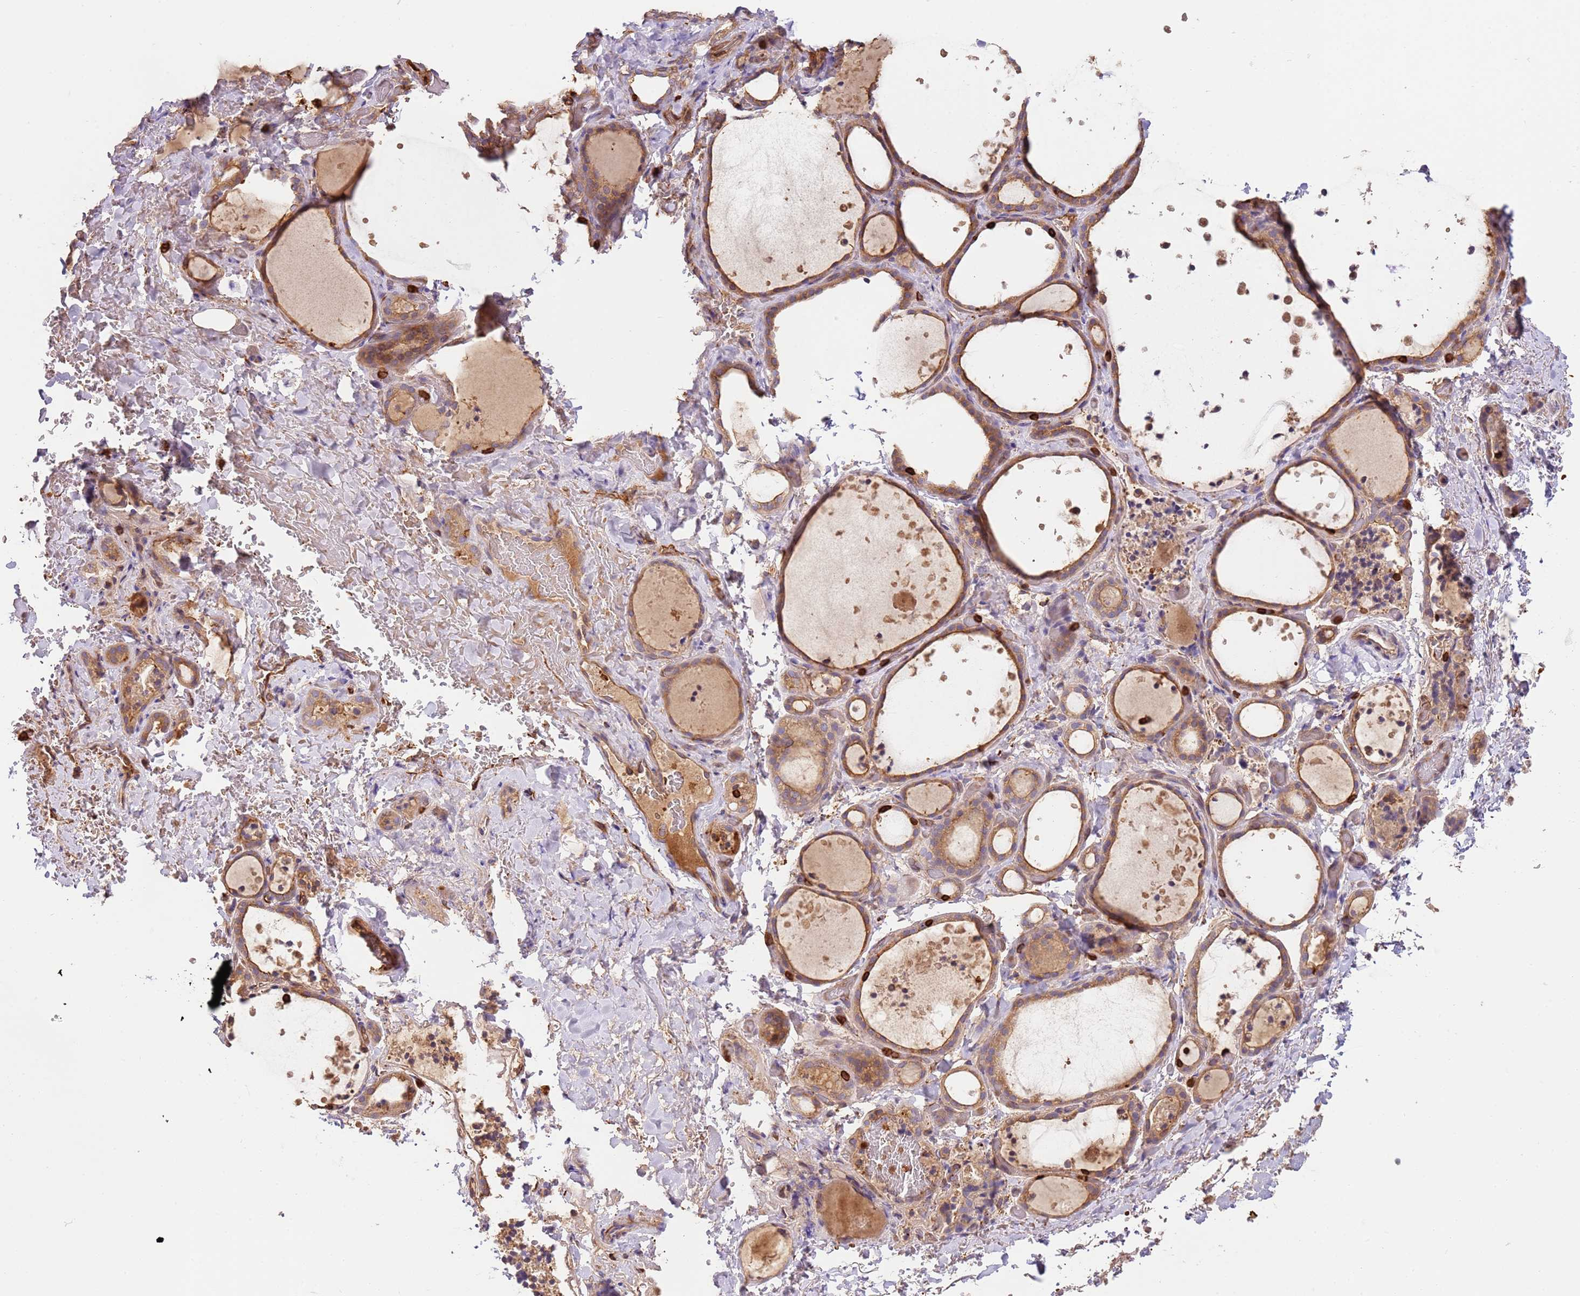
{"staining": {"intensity": "moderate", "quantity": "25%-75%", "location": "cytoplasmic/membranous"}, "tissue": "thyroid gland", "cell_type": "Glandular cells", "image_type": "normal", "snomed": [{"axis": "morphology", "description": "Normal tissue, NOS"}, {"axis": "topography", "description": "Thyroid gland"}], "caption": "About 25%-75% of glandular cells in benign human thyroid gland exhibit moderate cytoplasmic/membranous protein positivity as visualized by brown immunohistochemical staining.", "gene": "OR6P1", "patient": {"sex": "female", "age": 44}}